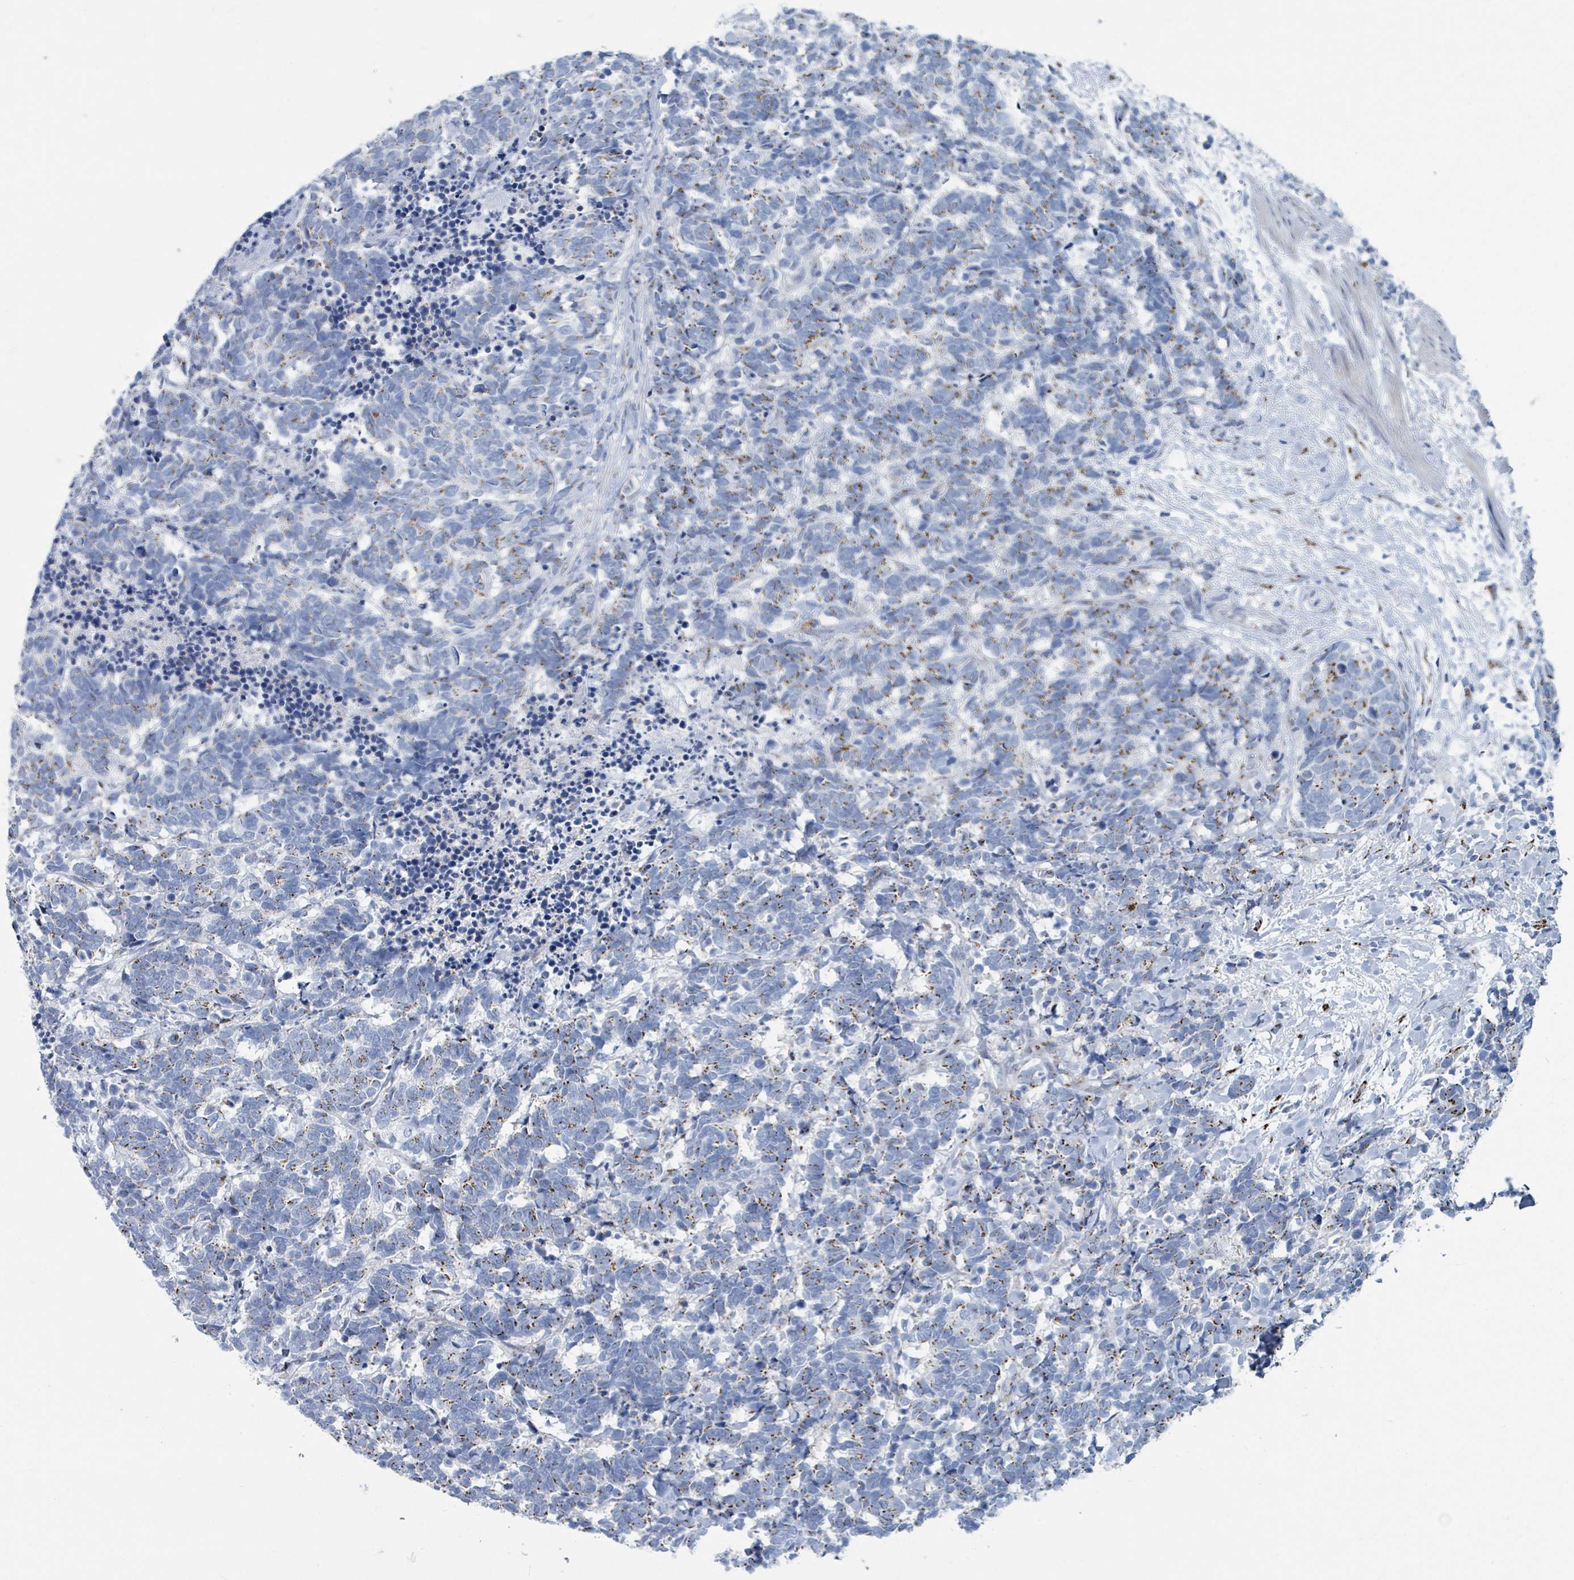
{"staining": {"intensity": "negative", "quantity": "none", "location": "none"}, "tissue": "carcinoid", "cell_type": "Tumor cells", "image_type": "cancer", "snomed": [{"axis": "morphology", "description": "Carcinoma, NOS"}, {"axis": "morphology", "description": "Carcinoid, malignant, NOS"}, {"axis": "topography", "description": "Prostate"}], "caption": "Immunohistochemical staining of carcinoma shows no significant positivity in tumor cells. The staining was performed using DAB to visualize the protein expression in brown, while the nuclei were stained in blue with hematoxylin (Magnification: 20x).", "gene": "DCAF5", "patient": {"sex": "male", "age": 57}}